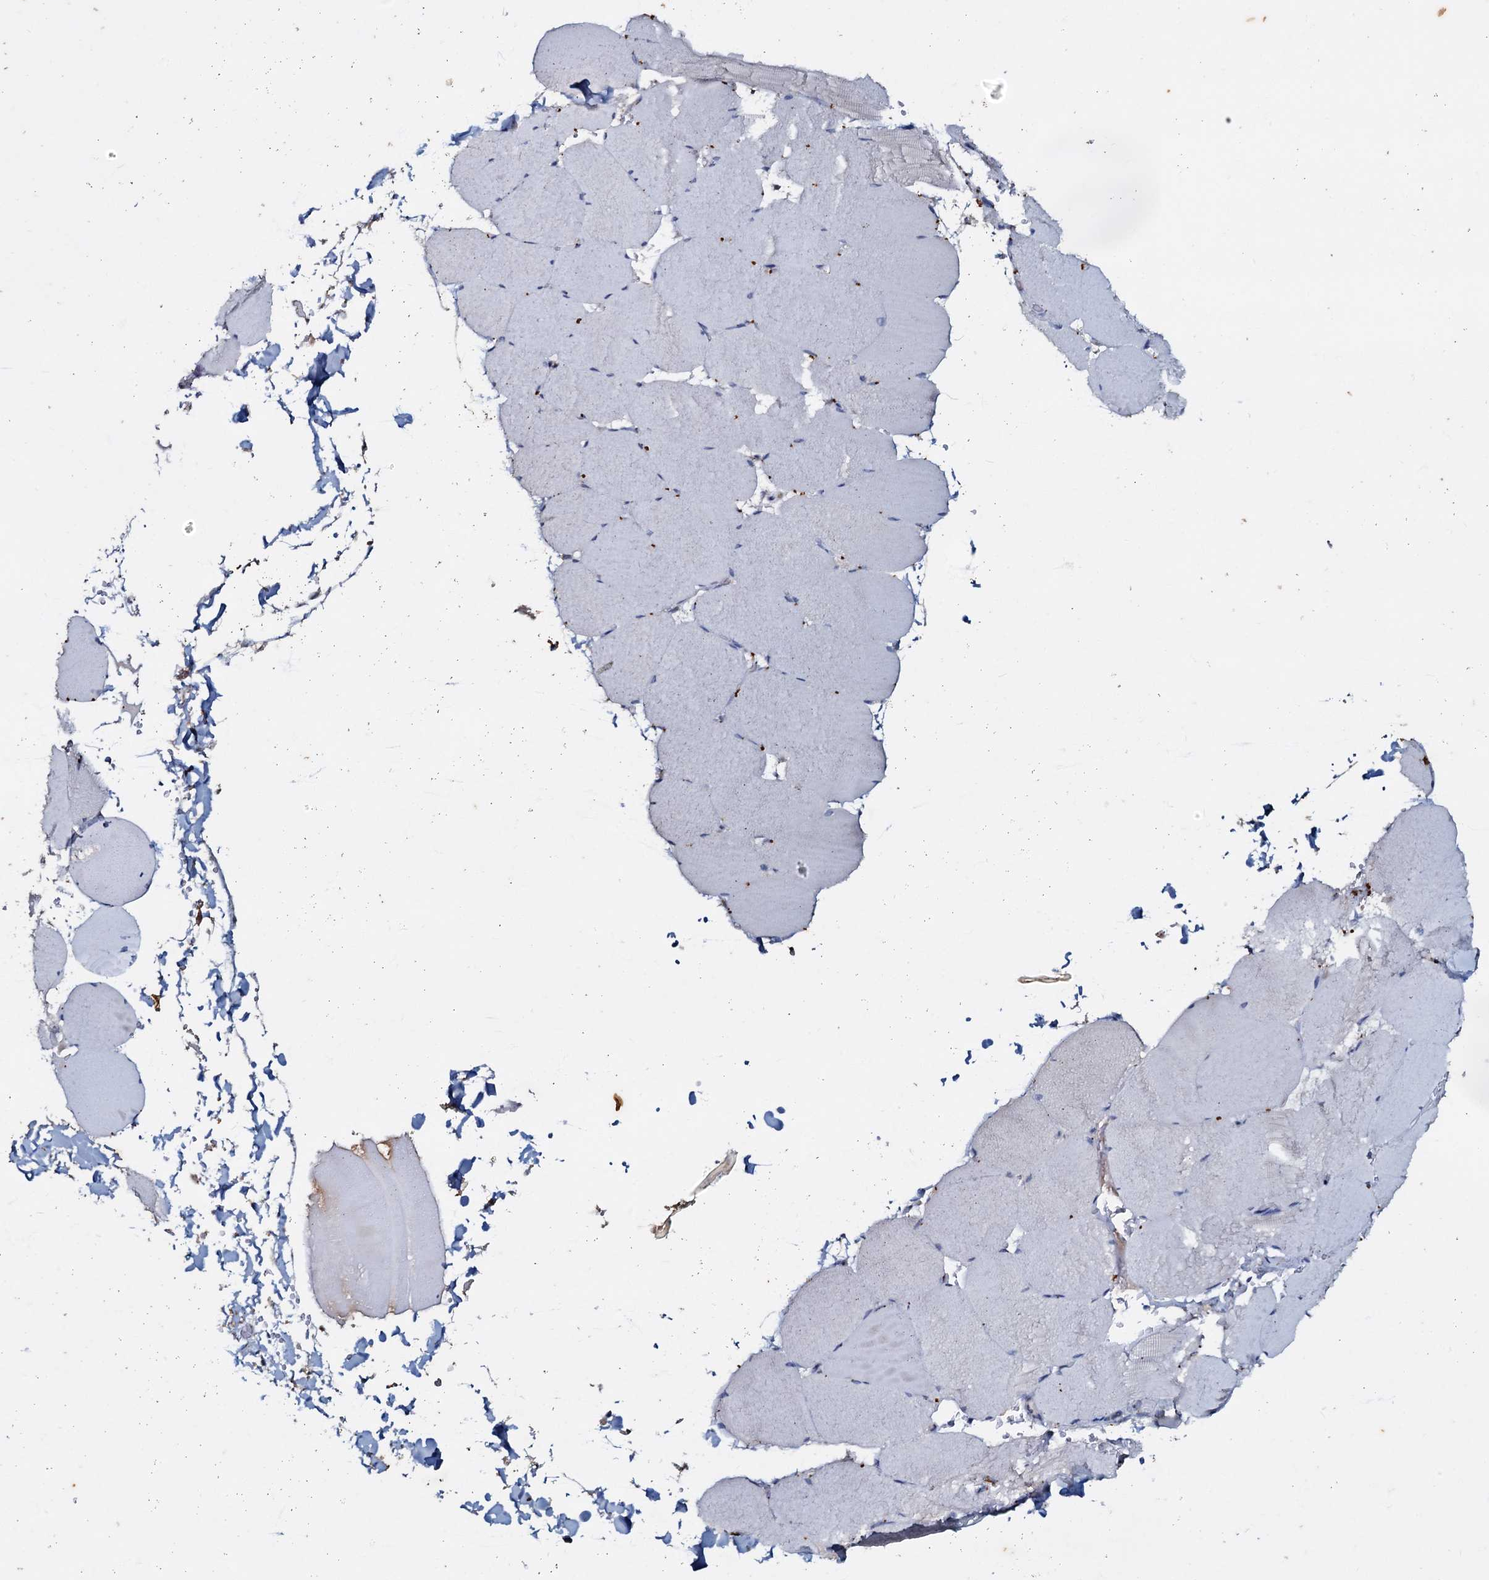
{"staining": {"intensity": "negative", "quantity": "none", "location": "none"}, "tissue": "skeletal muscle", "cell_type": "Myocytes", "image_type": "normal", "snomed": [{"axis": "morphology", "description": "Normal tissue, NOS"}, {"axis": "topography", "description": "Skeletal muscle"}, {"axis": "topography", "description": "Head-Neck"}], "caption": "There is no significant staining in myocytes of skeletal muscle. (Stains: DAB (3,3'-diaminobenzidine) immunohistochemistry with hematoxylin counter stain, Microscopy: brightfield microscopy at high magnification).", "gene": "MANSC4", "patient": {"sex": "male", "age": 66}}